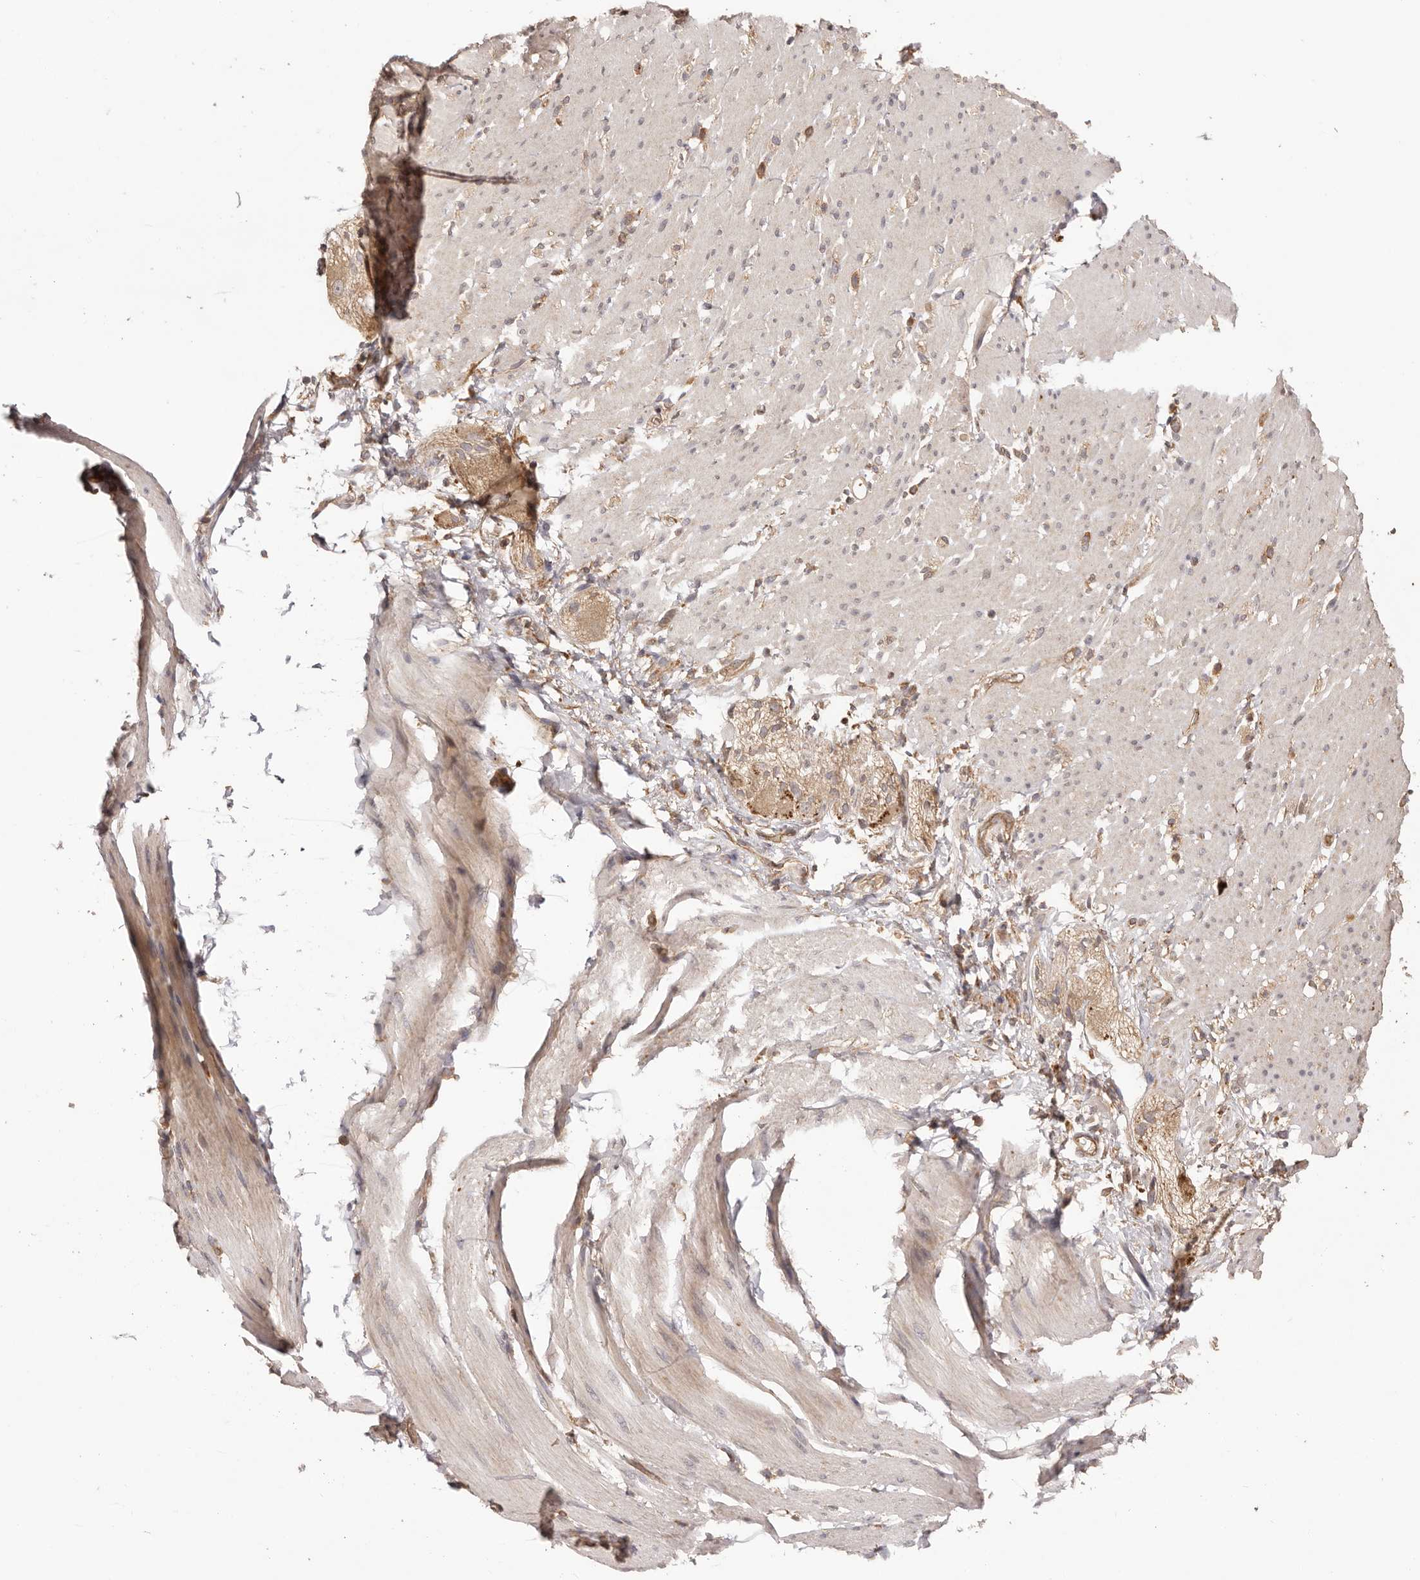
{"staining": {"intensity": "weak", "quantity": "<25%", "location": "cytoplasmic/membranous"}, "tissue": "smooth muscle", "cell_type": "Smooth muscle cells", "image_type": "normal", "snomed": [{"axis": "morphology", "description": "Normal tissue, NOS"}, {"axis": "topography", "description": "Smooth muscle"}, {"axis": "topography", "description": "Small intestine"}], "caption": "Smooth muscle cells are negative for brown protein staining in benign smooth muscle.", "gene": "UBR2", "patient": {"sex": "female", "age": 84}}